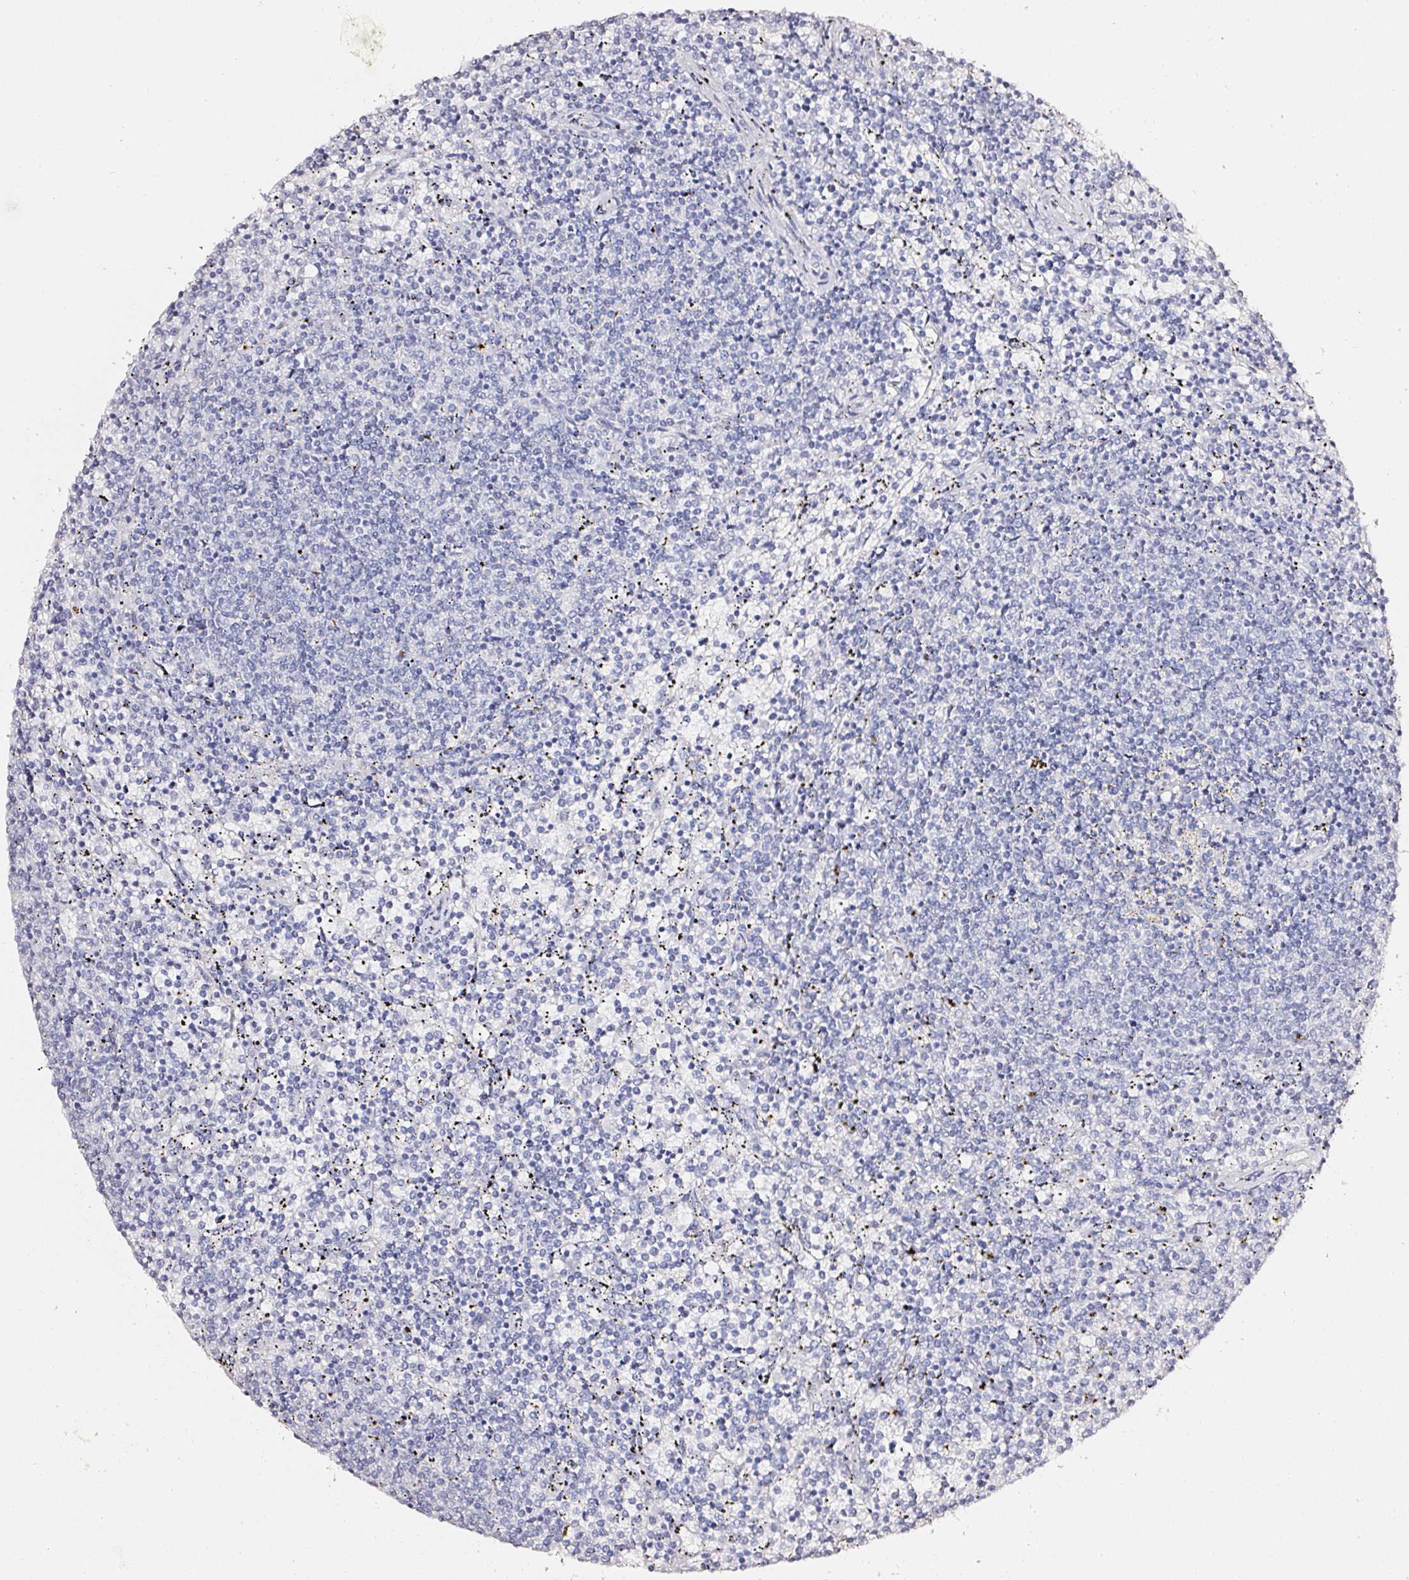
{"staining": {"intensity": "negative", "quantity": "none", "location": "none"}, "tissue": "lymphoma", "cell_type": "Tumor cells", "image_type": "cancer", "snomed": [{"axis": "morphology", "description": "Malignant lymphoma, non-Hodgkin's type, Low grade"}, {"axis": "topography", "description": "Spleen"}], "caption": "The IHC histopathology image has no significant expression in tumor cells of malignant lymphoma, non-Hodgkin's type (low-grade) tissue. The staining is performed using DAB (3,3'-diaminobenzidine) brown chromogen with nuclei counter-stained in using hematoxylin.", "gene": "PDXDC1", "patient": {"sex": "female", "age": 50}}